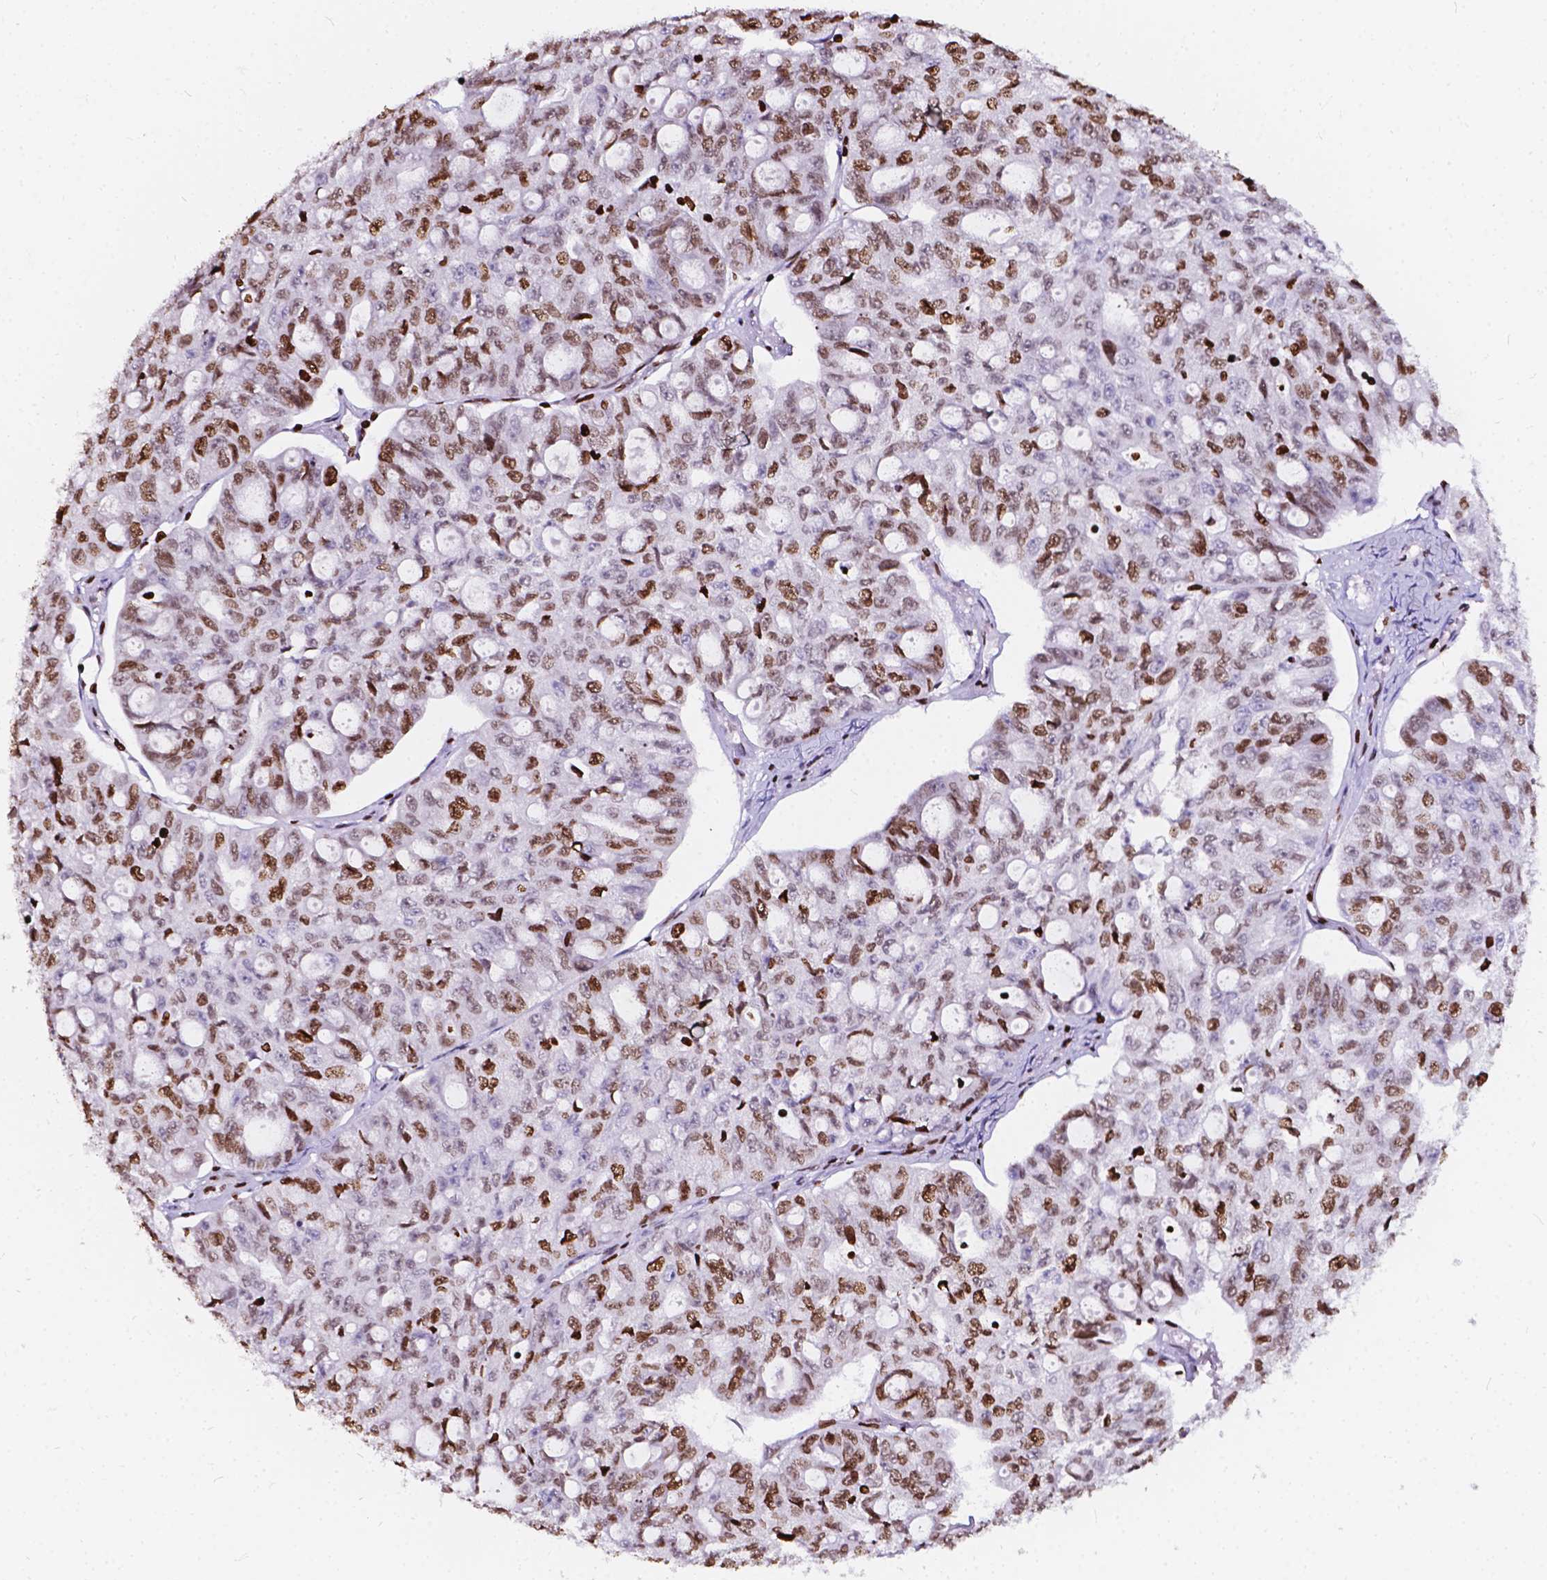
{"staining": {"intensity": "moderate", "quantity": ">75%", "location": "nuclear"}, "tissue": "ovarian cancer", "cell_type": "Tumor cells", "image_type": "cancer", "snomed": [{"axis": "morphology", "description": "Carcinoma, endometroid"}, {"axis": "topography", "description": "Ovary"}], "caption": "Tumor cells demonstrate medium levels of moderate nuclear expression in approximately >75% of cells in human ovarian cancer.", "gene": "CBY3", "patient": {"sex": "female", "age": 65}}